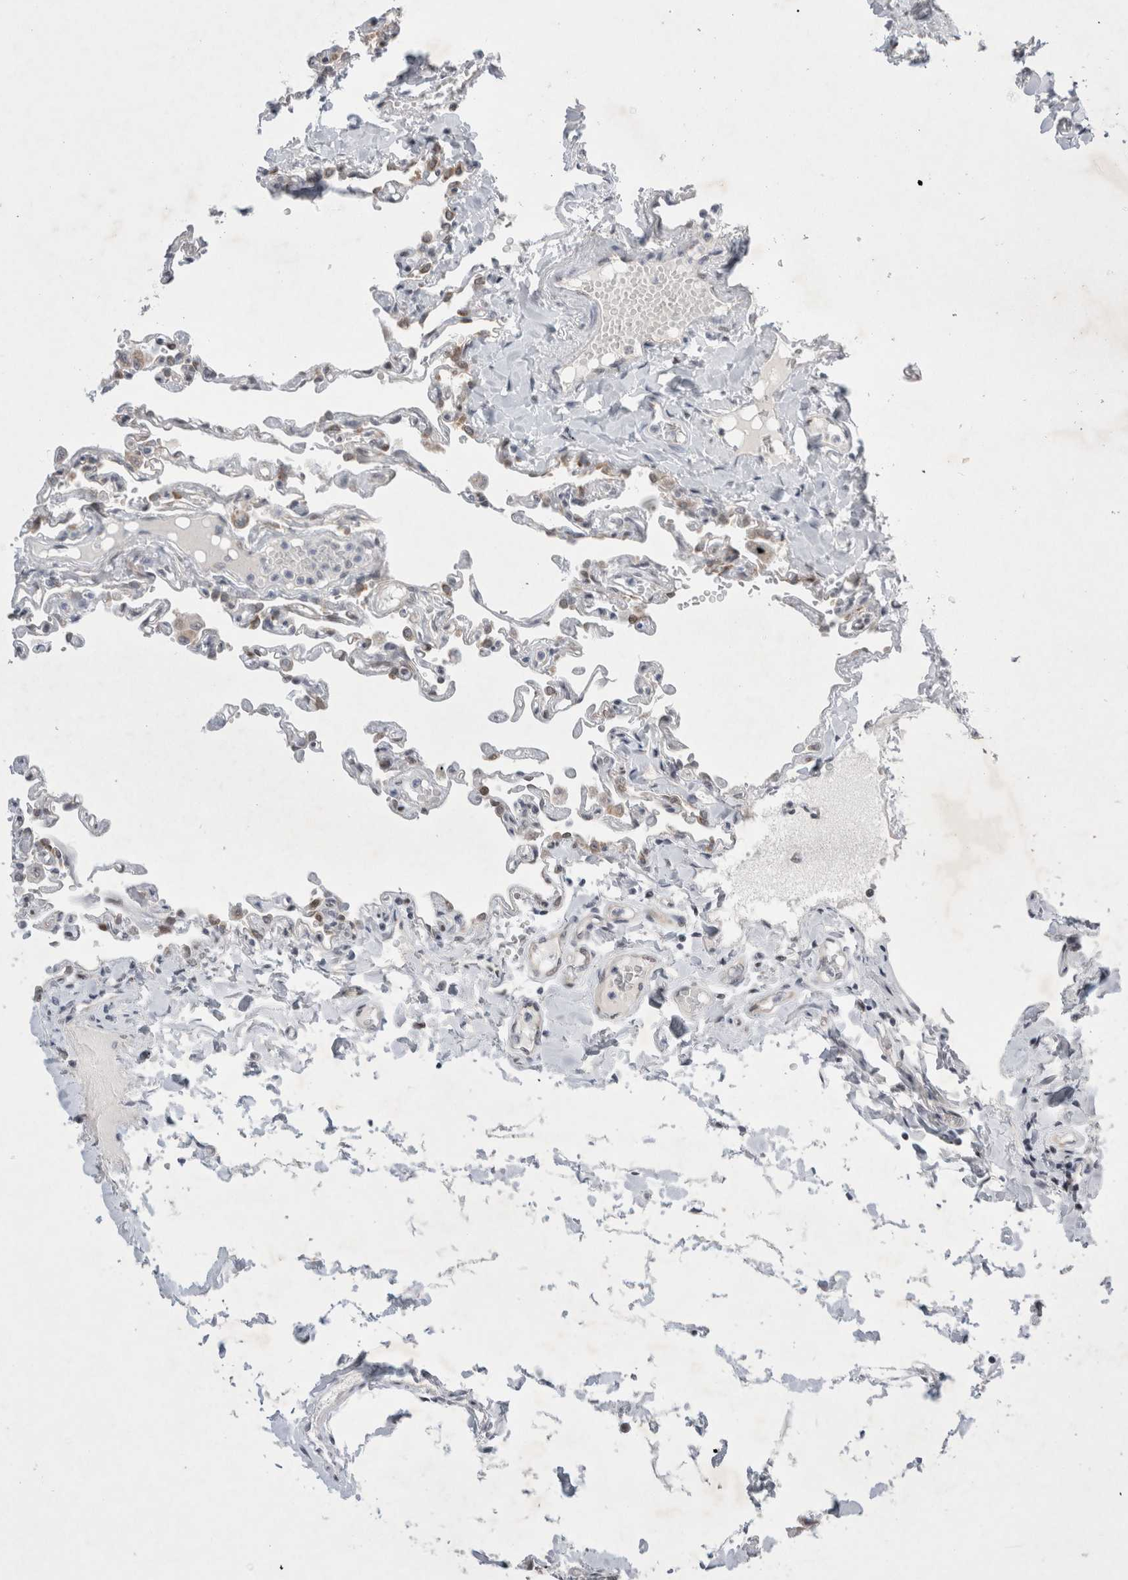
{"staining": {"intensity": "weak", "quantity": "25%-75%", "location": "cytoplasmic/membranous"}, "tissue": "lung", "cell_type": "Alveolar cells", "image_type": "normal", "snomed": [{"axis": "morphology", "description": "Normal tissue, NOS"}, {"axis": "topography", "description": "Lung"}], "caption": "Immunohistochemistry of benign lung shows low levels of weak cytoplasmic/membranous expression in approximately 25%-75% of alveolar cells. Immunohistochemistry stains the protein of interest in brown and the nuclei are stained blue.", "gene": "WIPF2", "patient": {"sex": "male", "age": 21}}